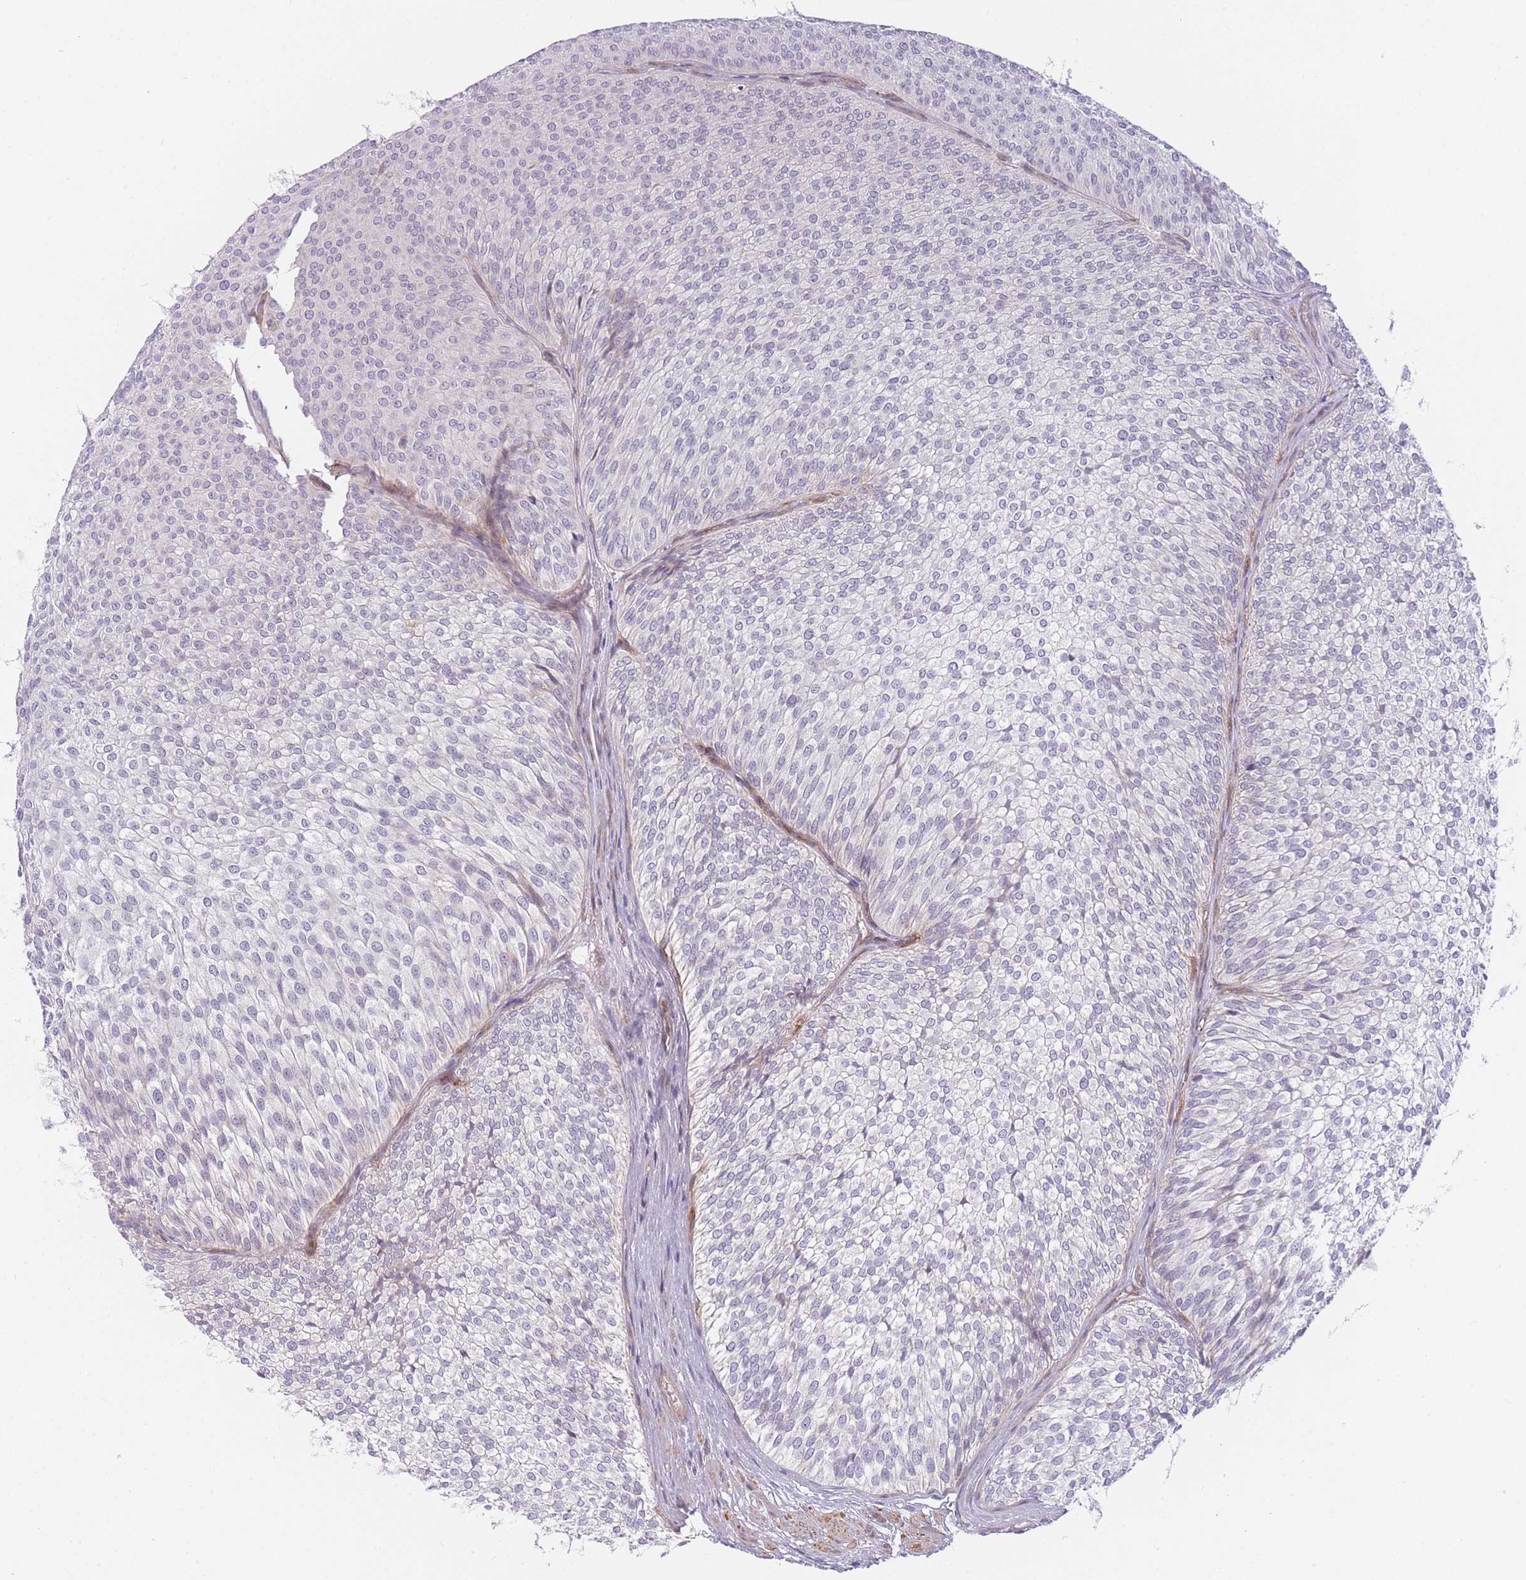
{"staining": {"intensity": "negative", "quantity": "none", "location": "none"}, "tissue": "urothelial cancer", "cell_type": "Tumor cells", "image_type": "cancer", "snomed": [{"axis": "morphology", "description": "Urothelial carcinoma, Low grade"}, {"axis": "topography", "description": "Urinary bladder"}], "caption": "There is no significant staining in tumor cells of low-grade urothelial carcinoma.", "gene": "SLC7A6", "patient": {"sex": "male", "age": 91}}